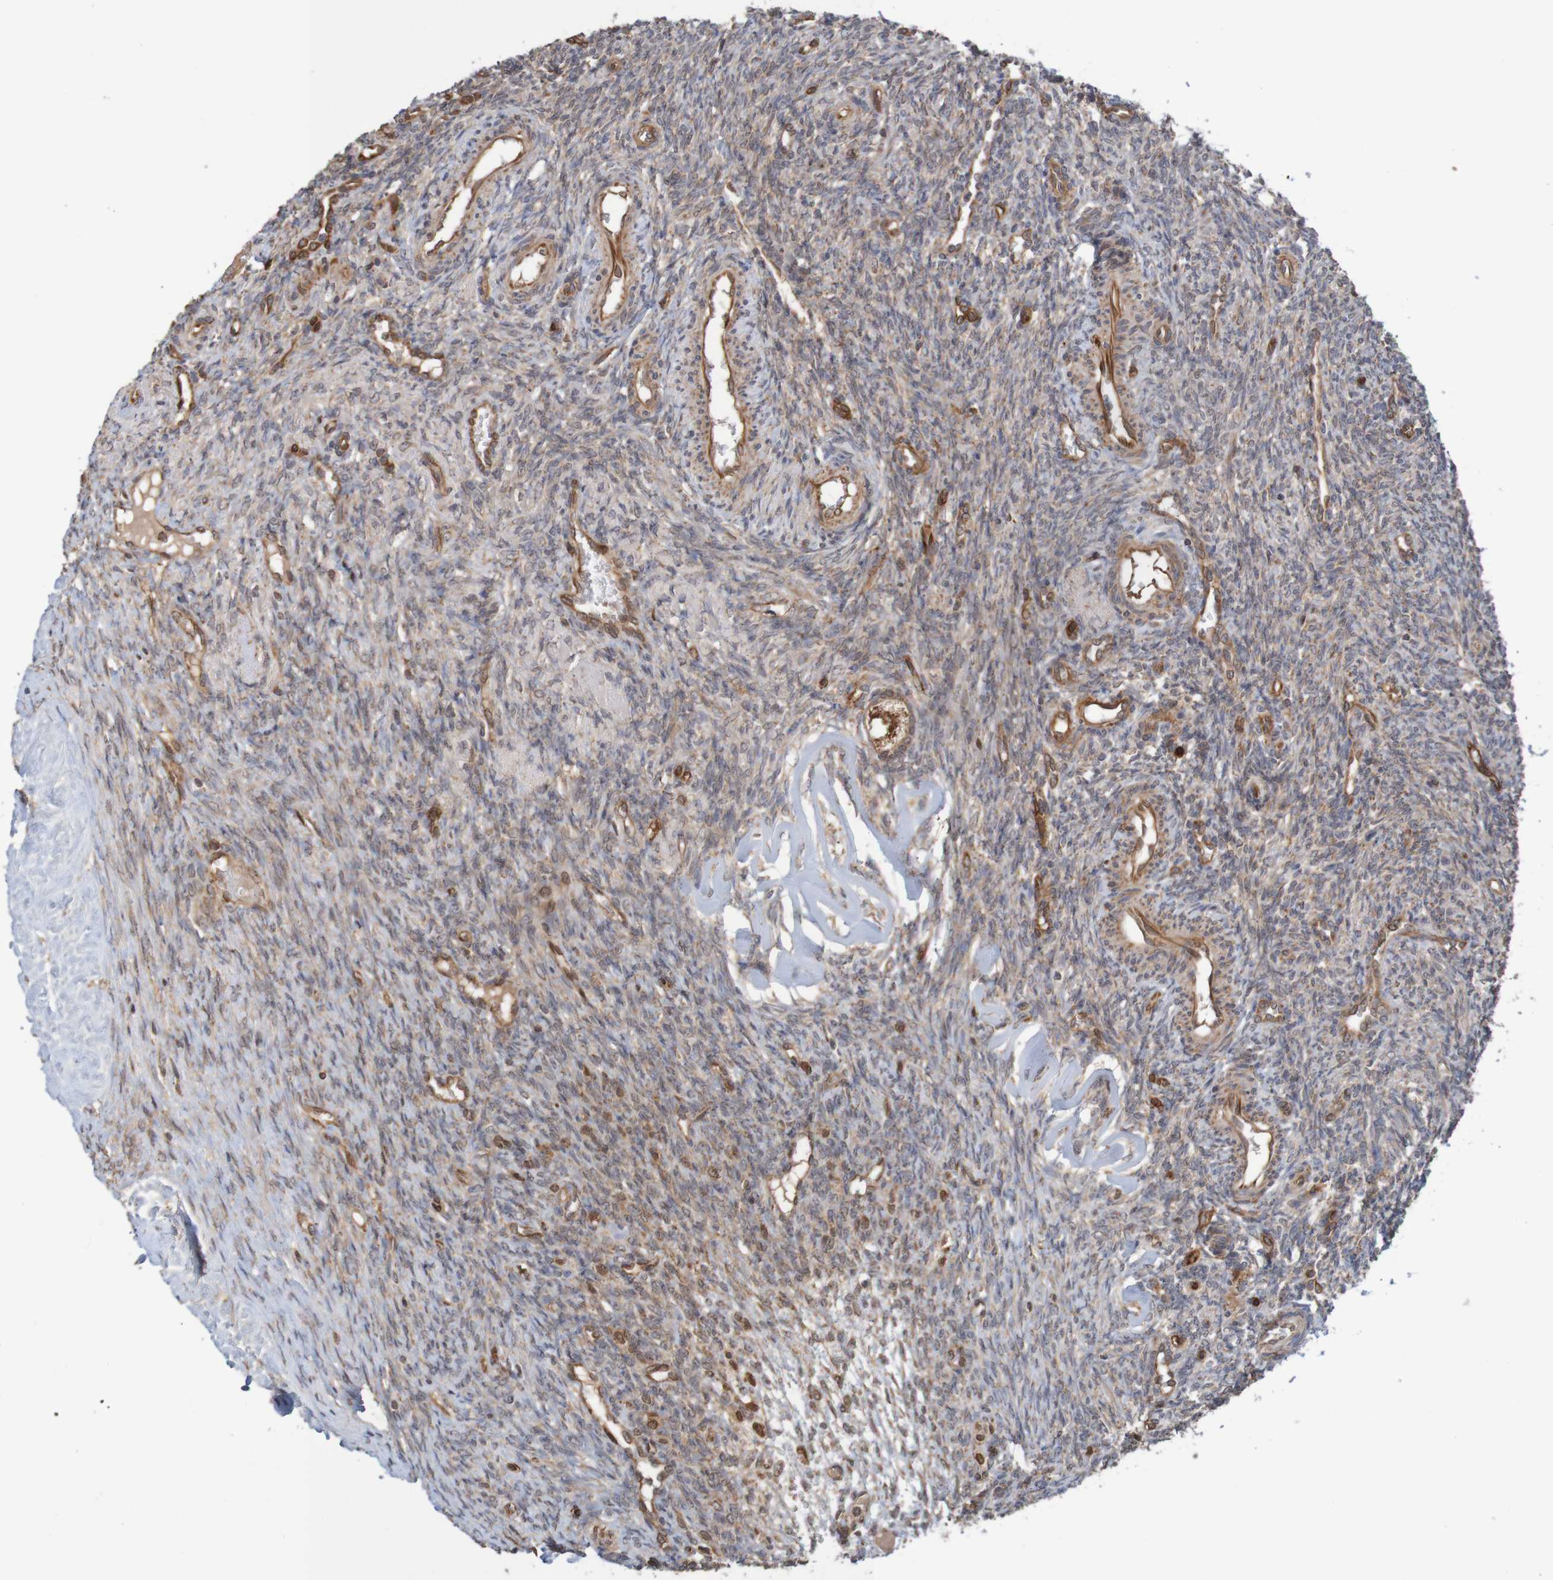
{"staining": {"intensity": "moderate", "quantity": ">75%", "location": "cytoplasmic/membranous"}, "tissue": "ovary", "cell_type": "Ovarian stroma cells", "image_type": "normal", "snomed": [{"axis": "morphology", "description": "Normal tissue, NOS"}, {"axis": "topography", "description": "Ovary"}], "caption": "Protein staining of normal ovary reveals moderate cytoplasmic/membranous expression in about >75% of ovarian stroma cells.", "gene": "MRPL52", "patient": {"sex": "female", "age": 41}}